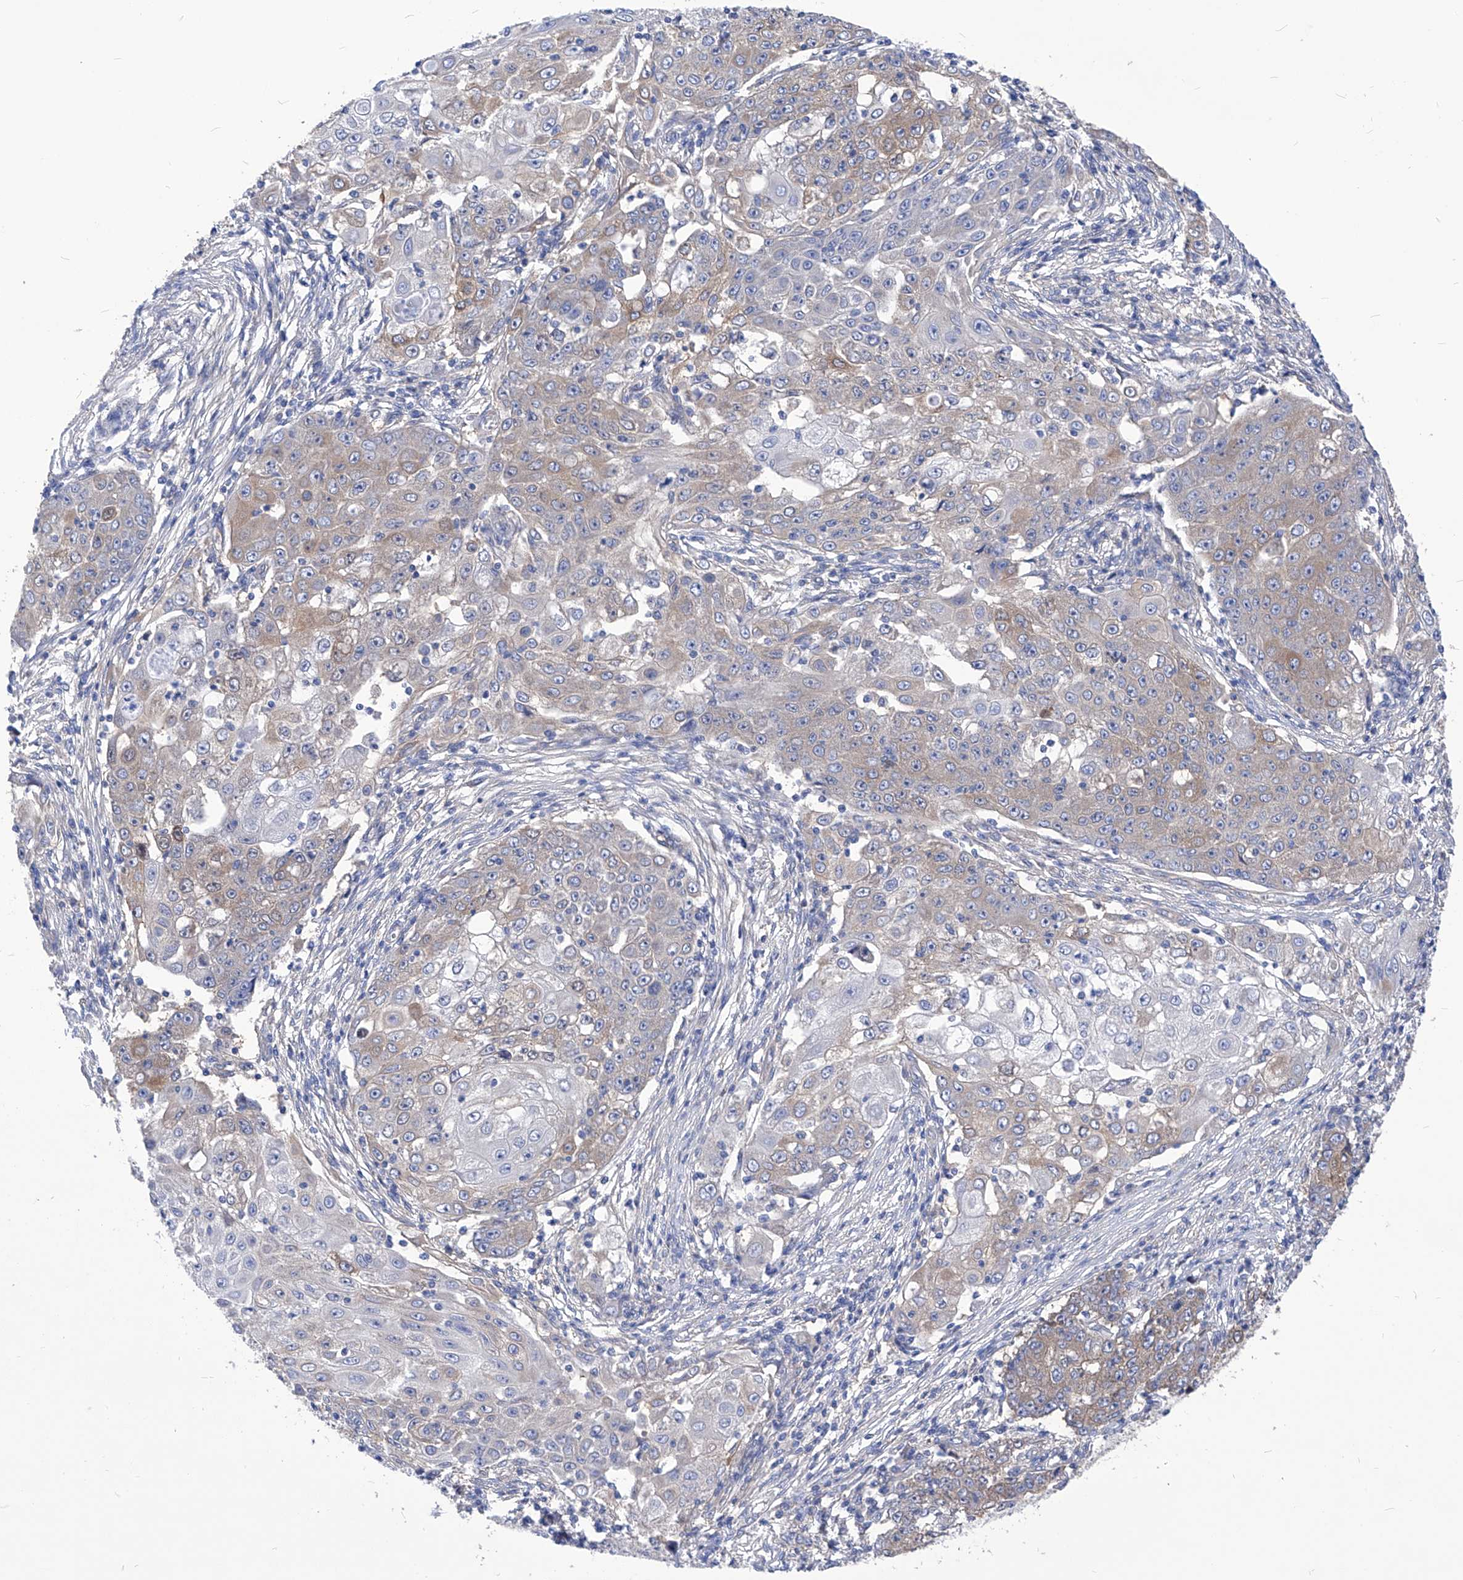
{"staining": {"intensity": "weak", "quantity": "25%-75%", "location": "cytoplasmic/membranous"}, "tissue": "ovarian cancer", "cell_type": "Tumor cells", "image_type": "cancer", "snomed": [{"axis": "morphology", "description": "Carcinoma, endometroid"}, {"axis": "topography", "description": "Ovary"}], "caption": "This is a photomicrograph of immunohistochemistry staining of ovarian endometroid carcinoma, which shows weak positivity in the cytoplasmic/membranous of tumor cells.", "gene": "XPNPEP1", "patient": {"sex": "female", "age": 42}}